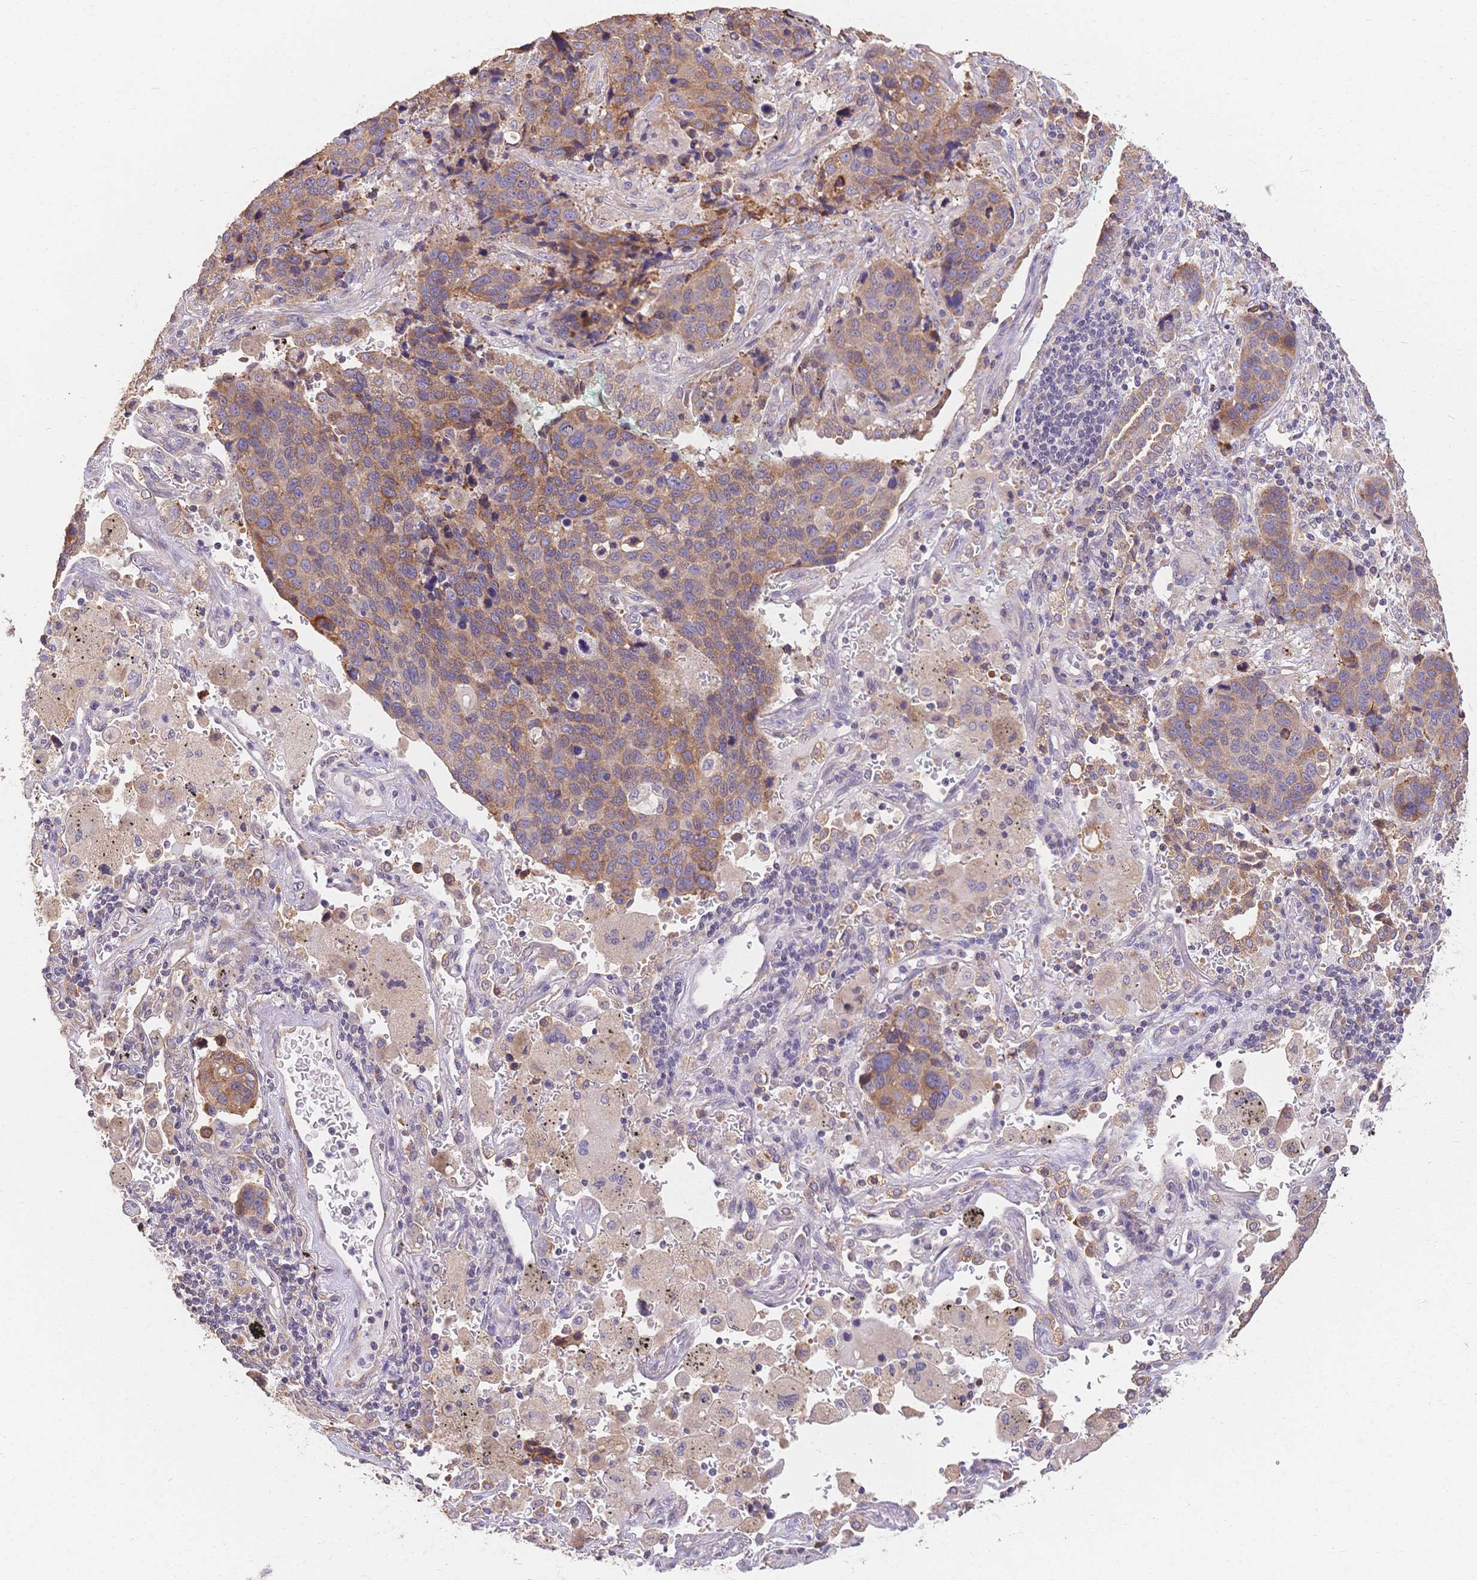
{"staining": {"intensity": "weak", "quantity": "25%-75%", "location": "cytoplasmic/membranous"}, "tissue": "lung cancer", "cell_type": "Tumor cells", "image_type": "cancer", "snomed": [{"axis": "morphology", "description": "Squamous cell carcinoma, NOS"}, {"axis": "topography", "description": "Lymph node"}, {"axis": "topography", "description": "Lung"}], "caption": "This is a histology image of immunohistochemistry staining of lung squamous cell carcinoma, which shows weak expression in the cytoplasmic/membranous of tumor cells.", "gene": "HS3ST5", "patient": {"sex": "male", "age": 61}}